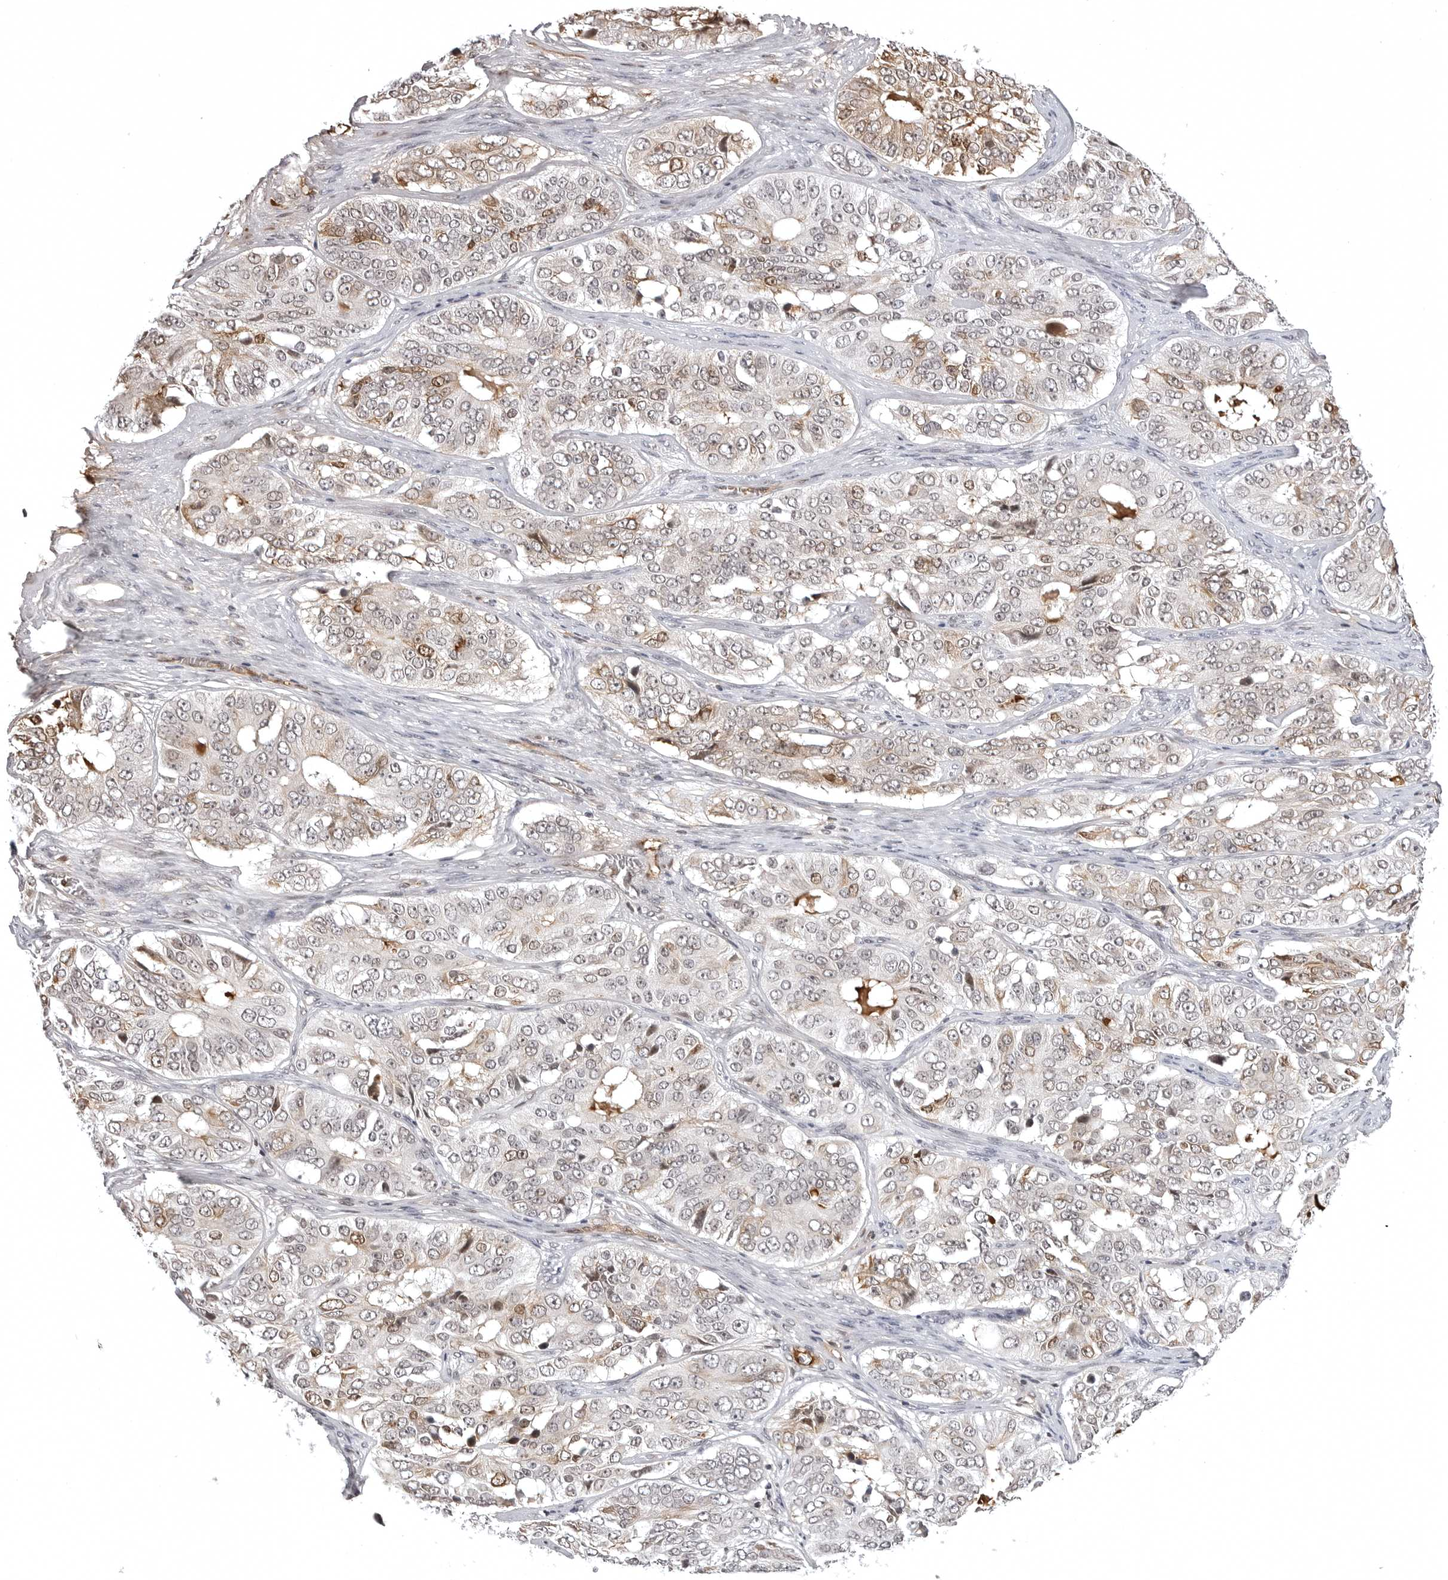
{"staining": {"intensity": "moderate", "quantity": "<25%", "location": "cytoplasmic/membranous"}, "tissue": "ovarian cancer", "cell_type": "Tumor cells", "image_type": "cancer", "snomed": [{"axis": "morphology", "description": "Carcinoma, endometroid"}, {"axis": "topography", "description": "Ovary"}], "caption": "This is an image of IHC staining of endometroid carcinoma (ovarian), which shows moderate expression in the cytoplasmic/membranous of tumor cells.", "gene": "PHF3", "patient": {"sex": "female", "age": 51}}